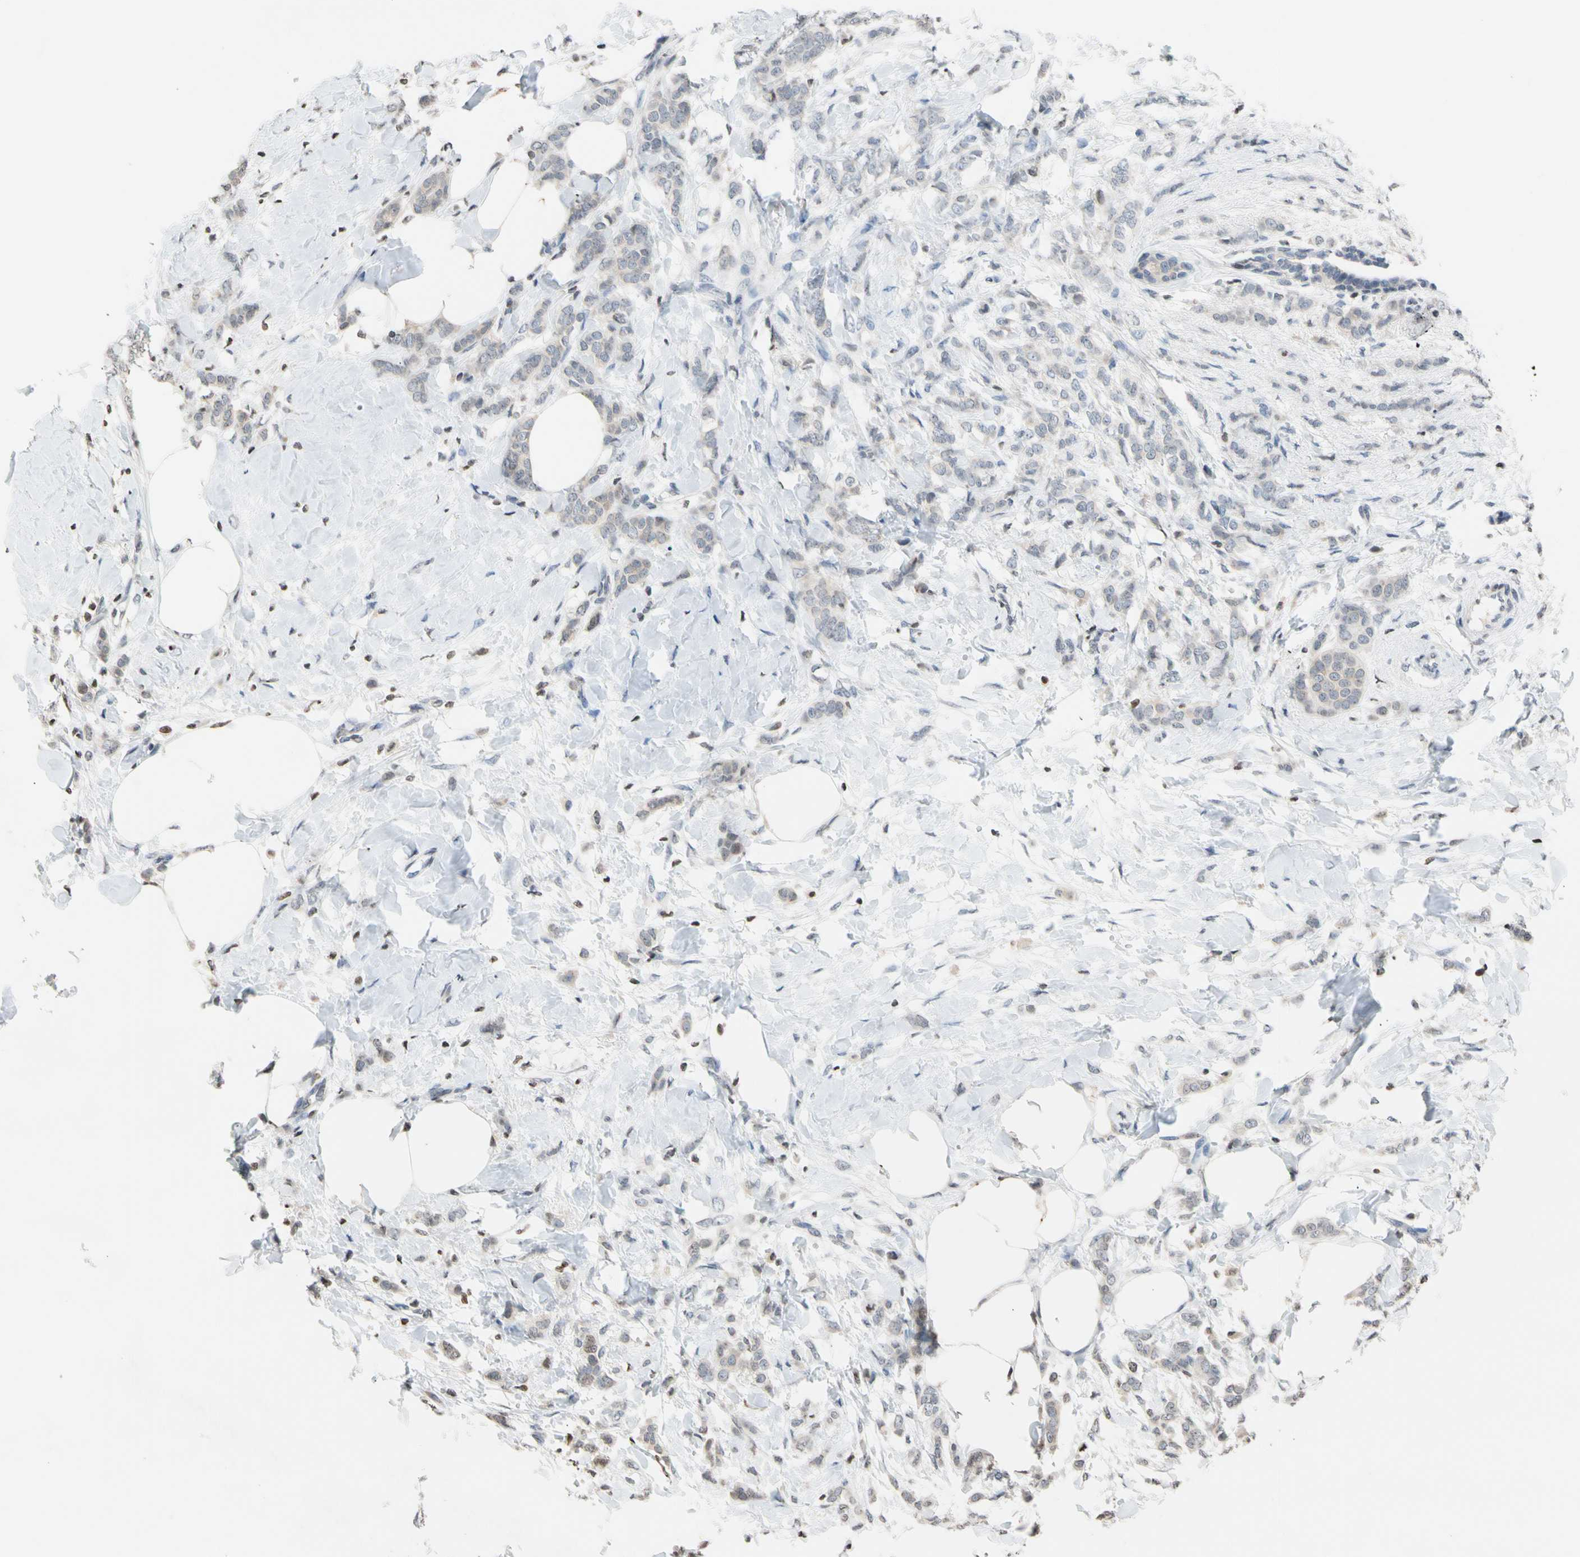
{"staining": {"intensity": "weak", "quantity": "25%-75%", "location": "cytoplasmic/membranous"}, "tissue": "breast cancer", "cell_type": "Tumor cells", "image_type": "cancer", "snomed": [{"axis": "morphology", "description": "Lobular carcinoma, in situ"}, {"axis": "morphology", "description": "Lobular carcinoma"}, {"axis": "topography", "description": "Breast"}], "caption": "Lobular carcinoma in situ (breast) stained for a protein displays weak cytoplasmic/membranous positivity in tumor cells.", "gene": "GPX4", "patient": {"sex": "female", "age": 41}}